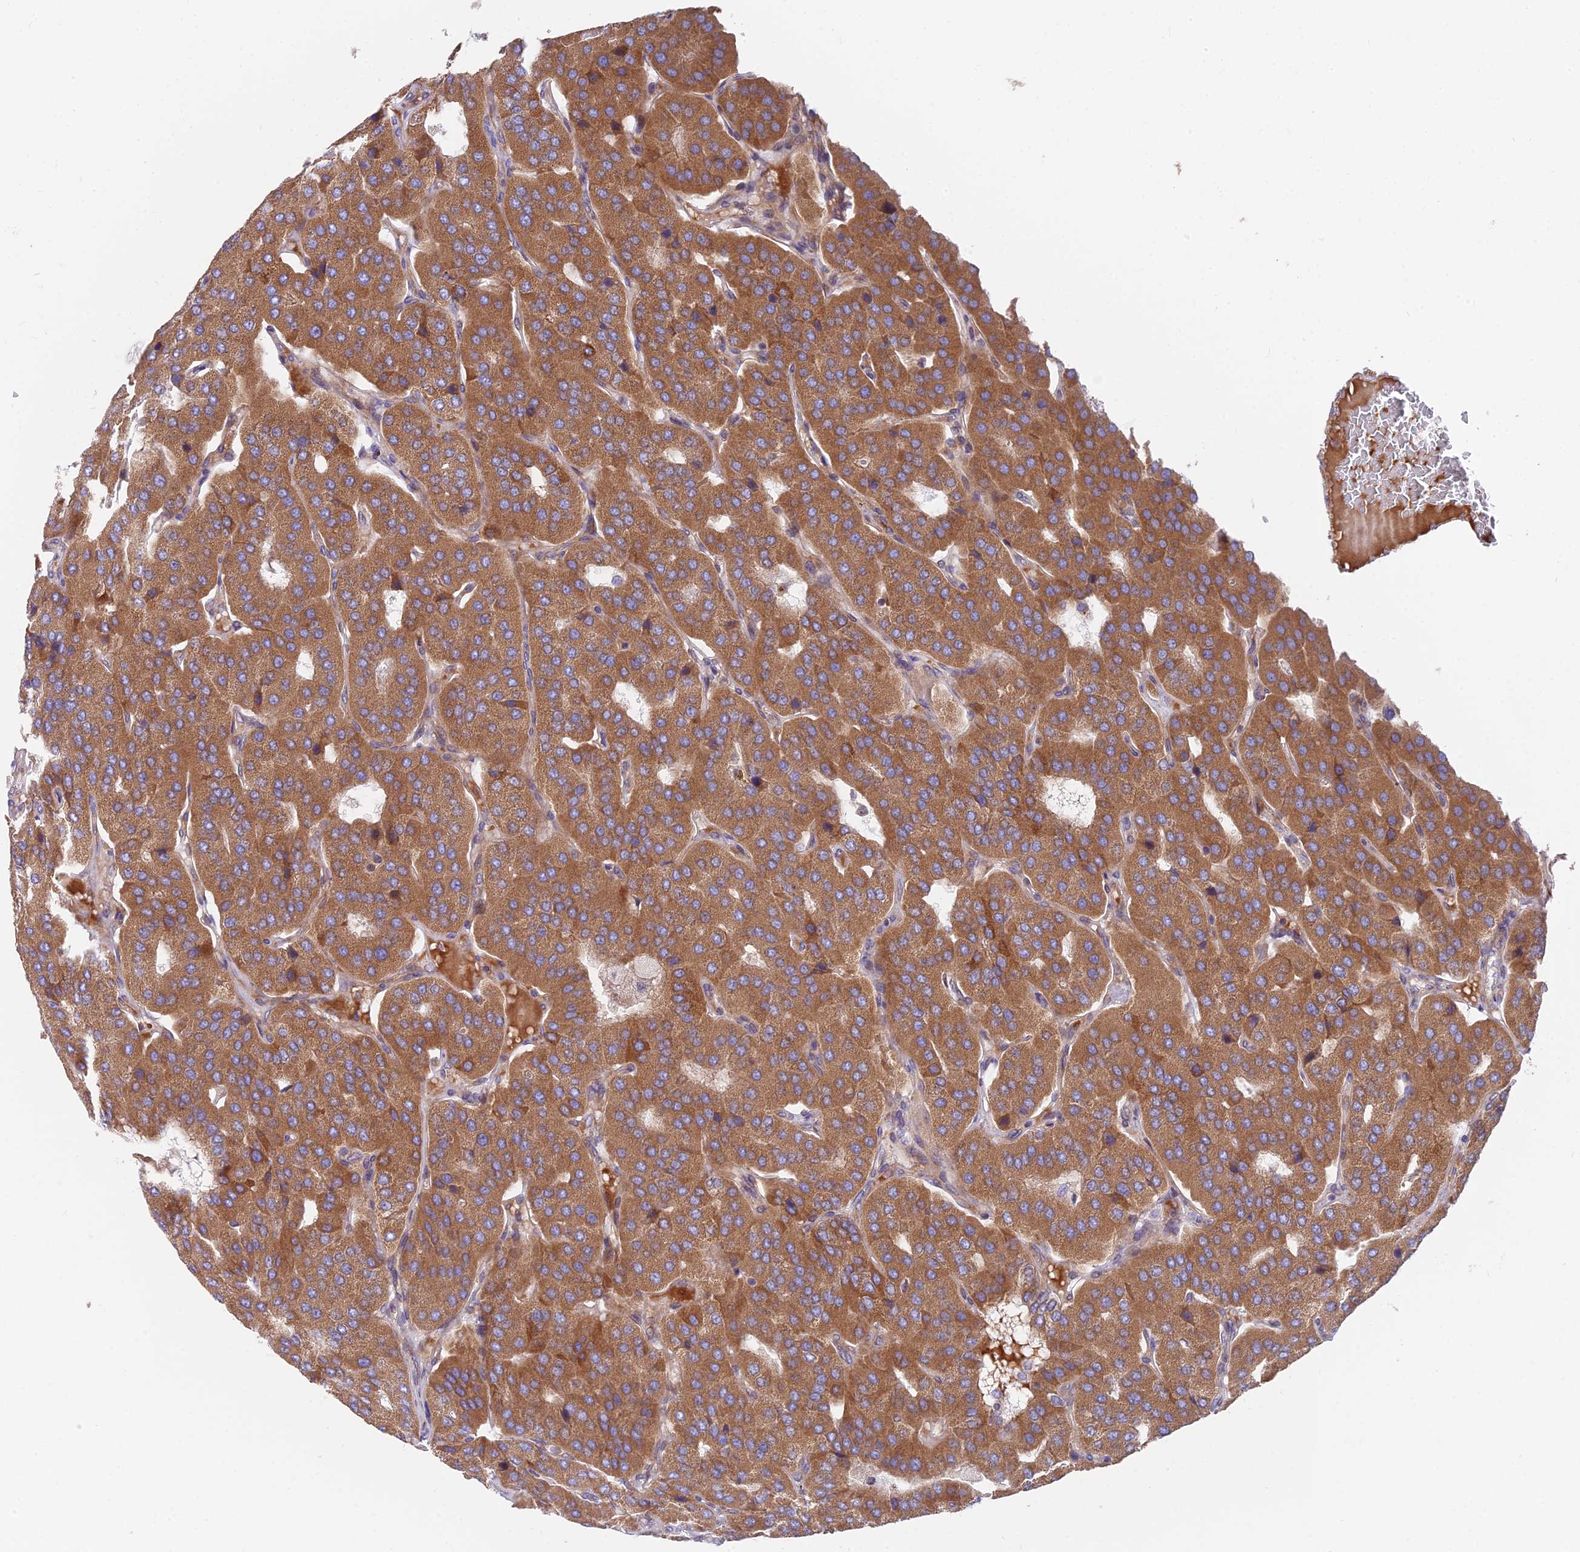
{"staining": {"intensity": "moderate", "quantity": ">75%", "location": "cytoplasmic/membranous"}, "tissue": "parathyroid gland", "cell_type": "Glandular cells", "image_type": "normal", "snomed": [{"axis": "morphology", "description": "Normal tissue, NOS"}, {"axis": "morphology", "description": "Adenoma, NOS"}, {"axis": "topography", "description": "Parathyroid gland"}], "caption": "An immunohistochemistry (IHC) histopathology image of benign tissue is shown. Protein staining in brown shows moderate cytoplasmic/membranous positivity in parathyroid gland within glandular cells.", "gene": "TBC1D20", "patient": {"sex": "female", "age": 86}}